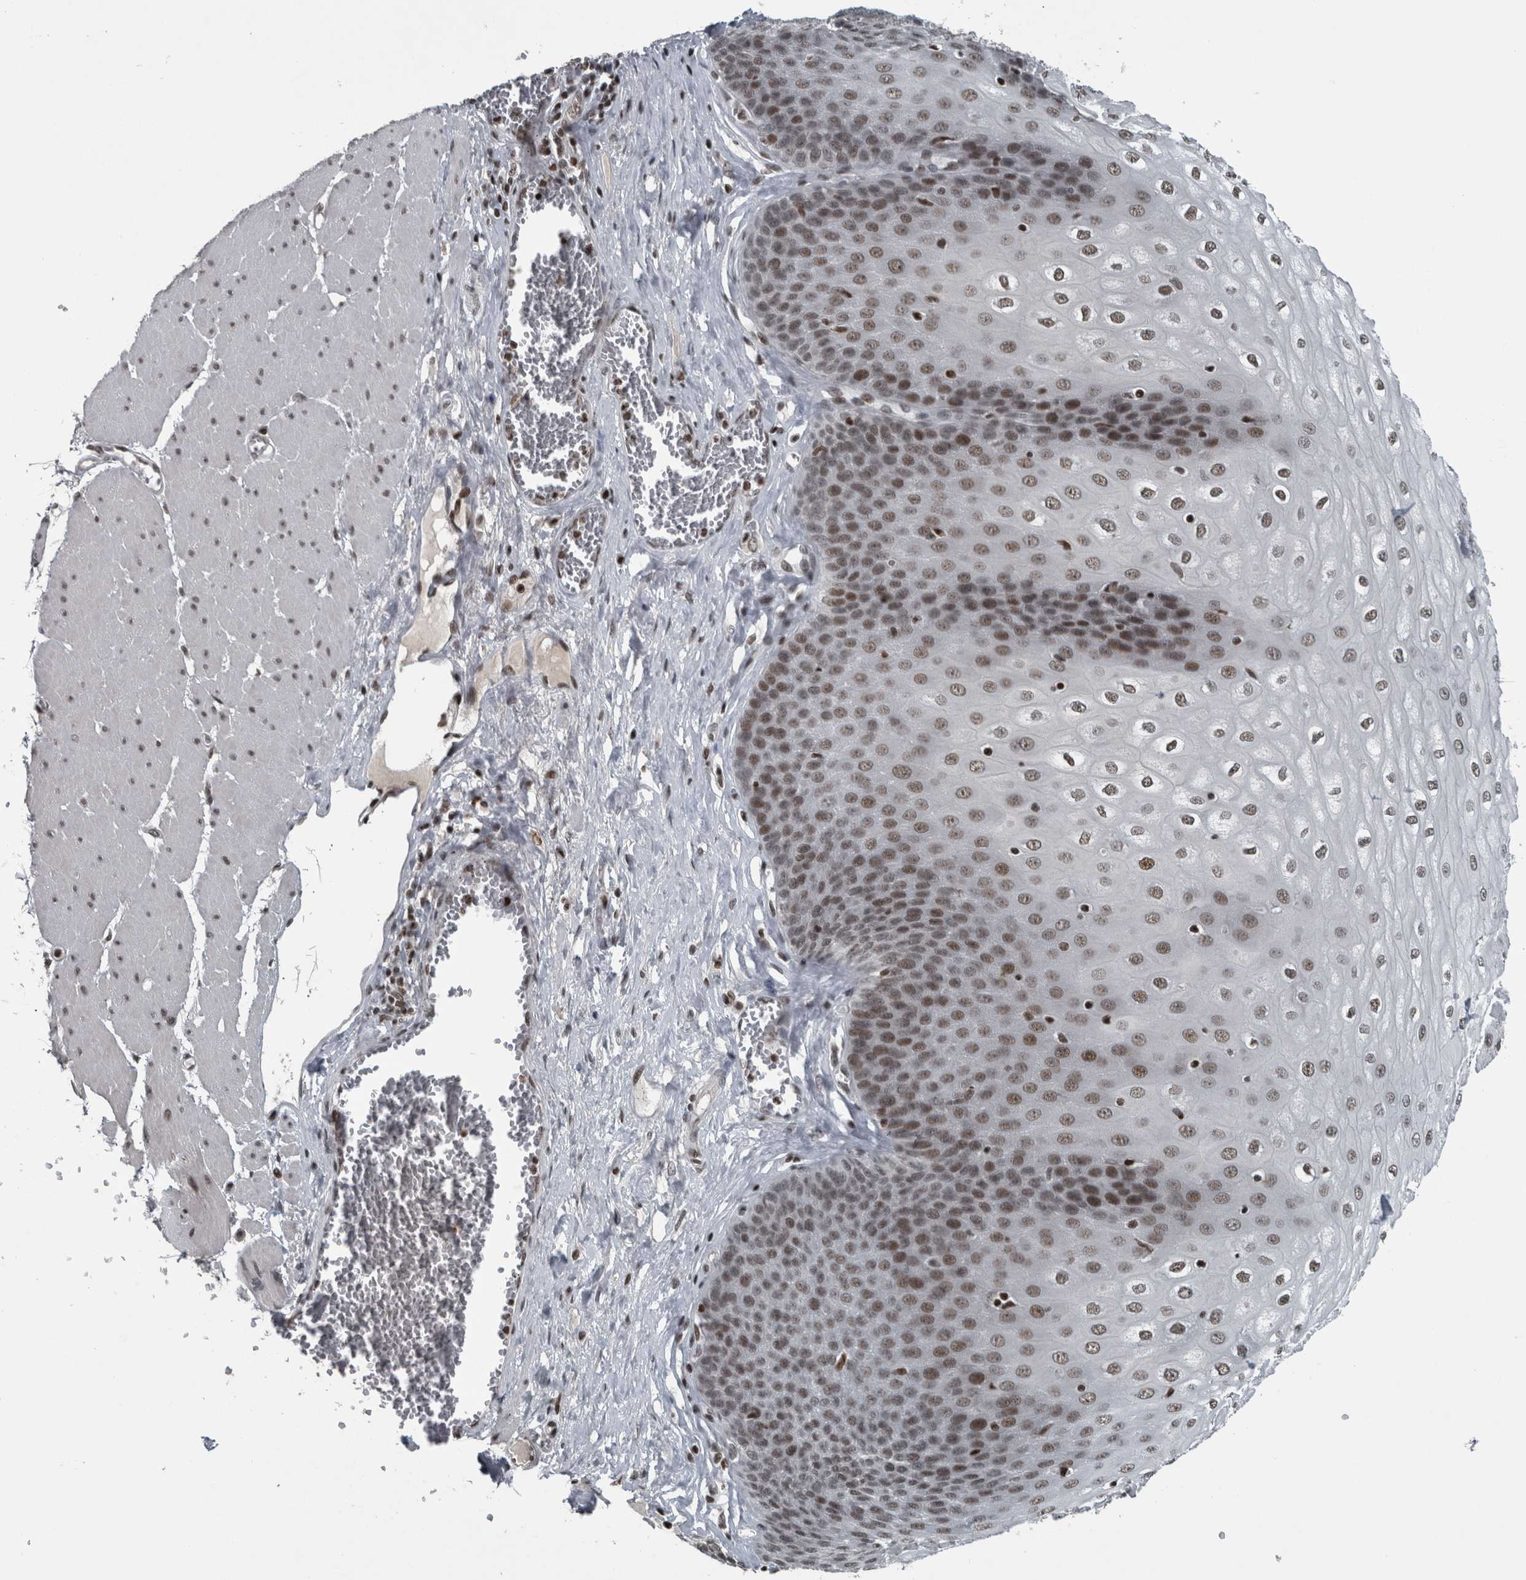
{"staining": {"intensity": "moderate", "quantity": ">75%", "location": "nuclear"}, "tissue": "esophagus", "cell_type": "Squamous epithelial cells", "image_type": "normal", "snomed": [{"axis": "morphology", "description": "Normal tissue, NOS"}, {"axis": "topography", "description": "Esophagus"}], "caption": "Moderate nuclear staining for a protein is seen in approximately >75% of squamous epithelial cells of benign esophagus using IHC.", "gene": "UNC50", "patient": {"sex": "male", "age": 60}}